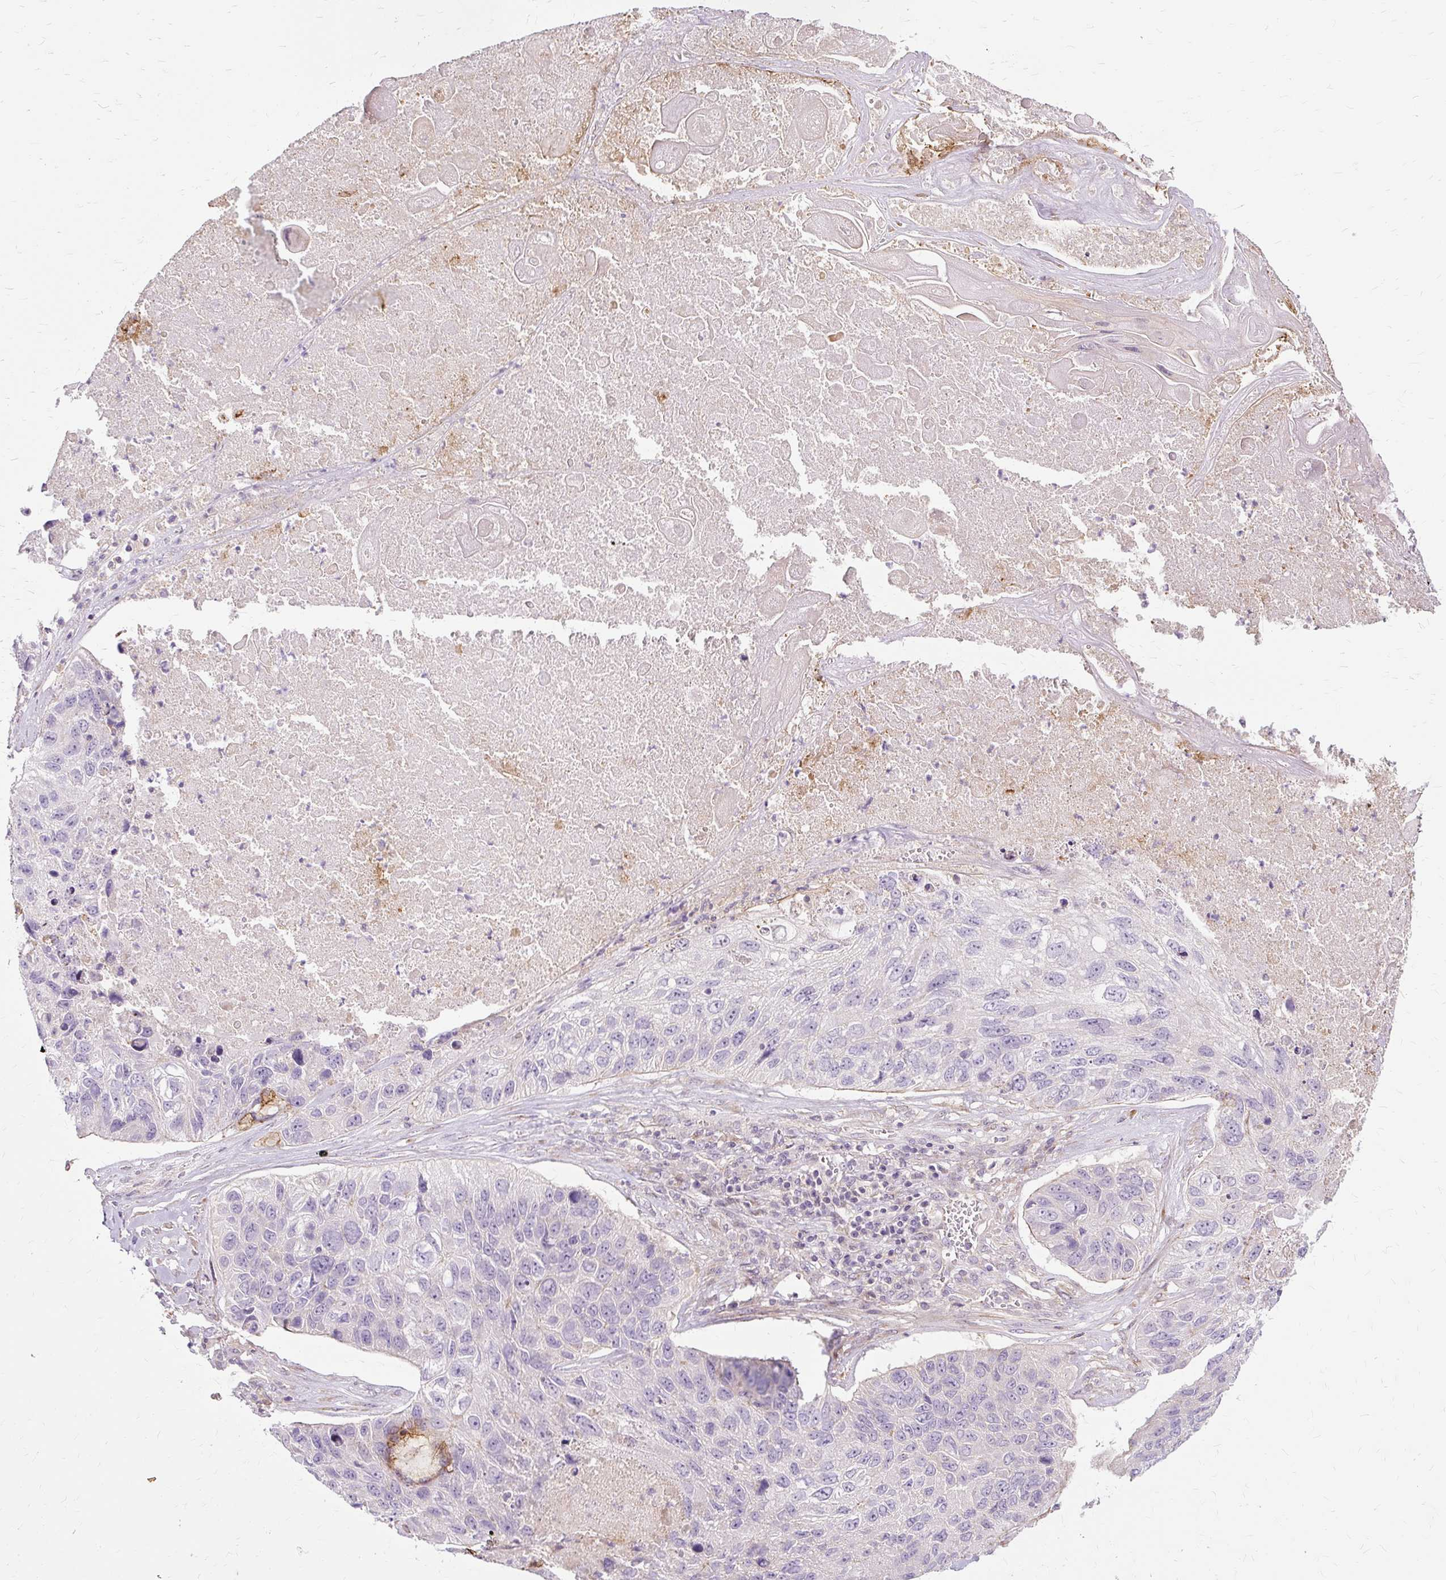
{"staining": {"intensity": "moderate", "quantity": "<25%", "location": "cytoplasmic/membranous"}, "tissue": "lung cancer", "cell_type": "Tumor cells", "image_type": "cancer", "snomed": [{"axis": "morphology", "description": "Squamous cell carcinoma, NOS"}, {"axis": "topography", "description": "Lung"}], "caption": "Lung squamous cell carcinoma stained for a protein (brown) demonstrates moderate cytoplasmic/membranous positive positivity in approximately <25% of tumor cells.", "gene": "TSPAN8", "patient": {"sex": "male", "age": 61}}